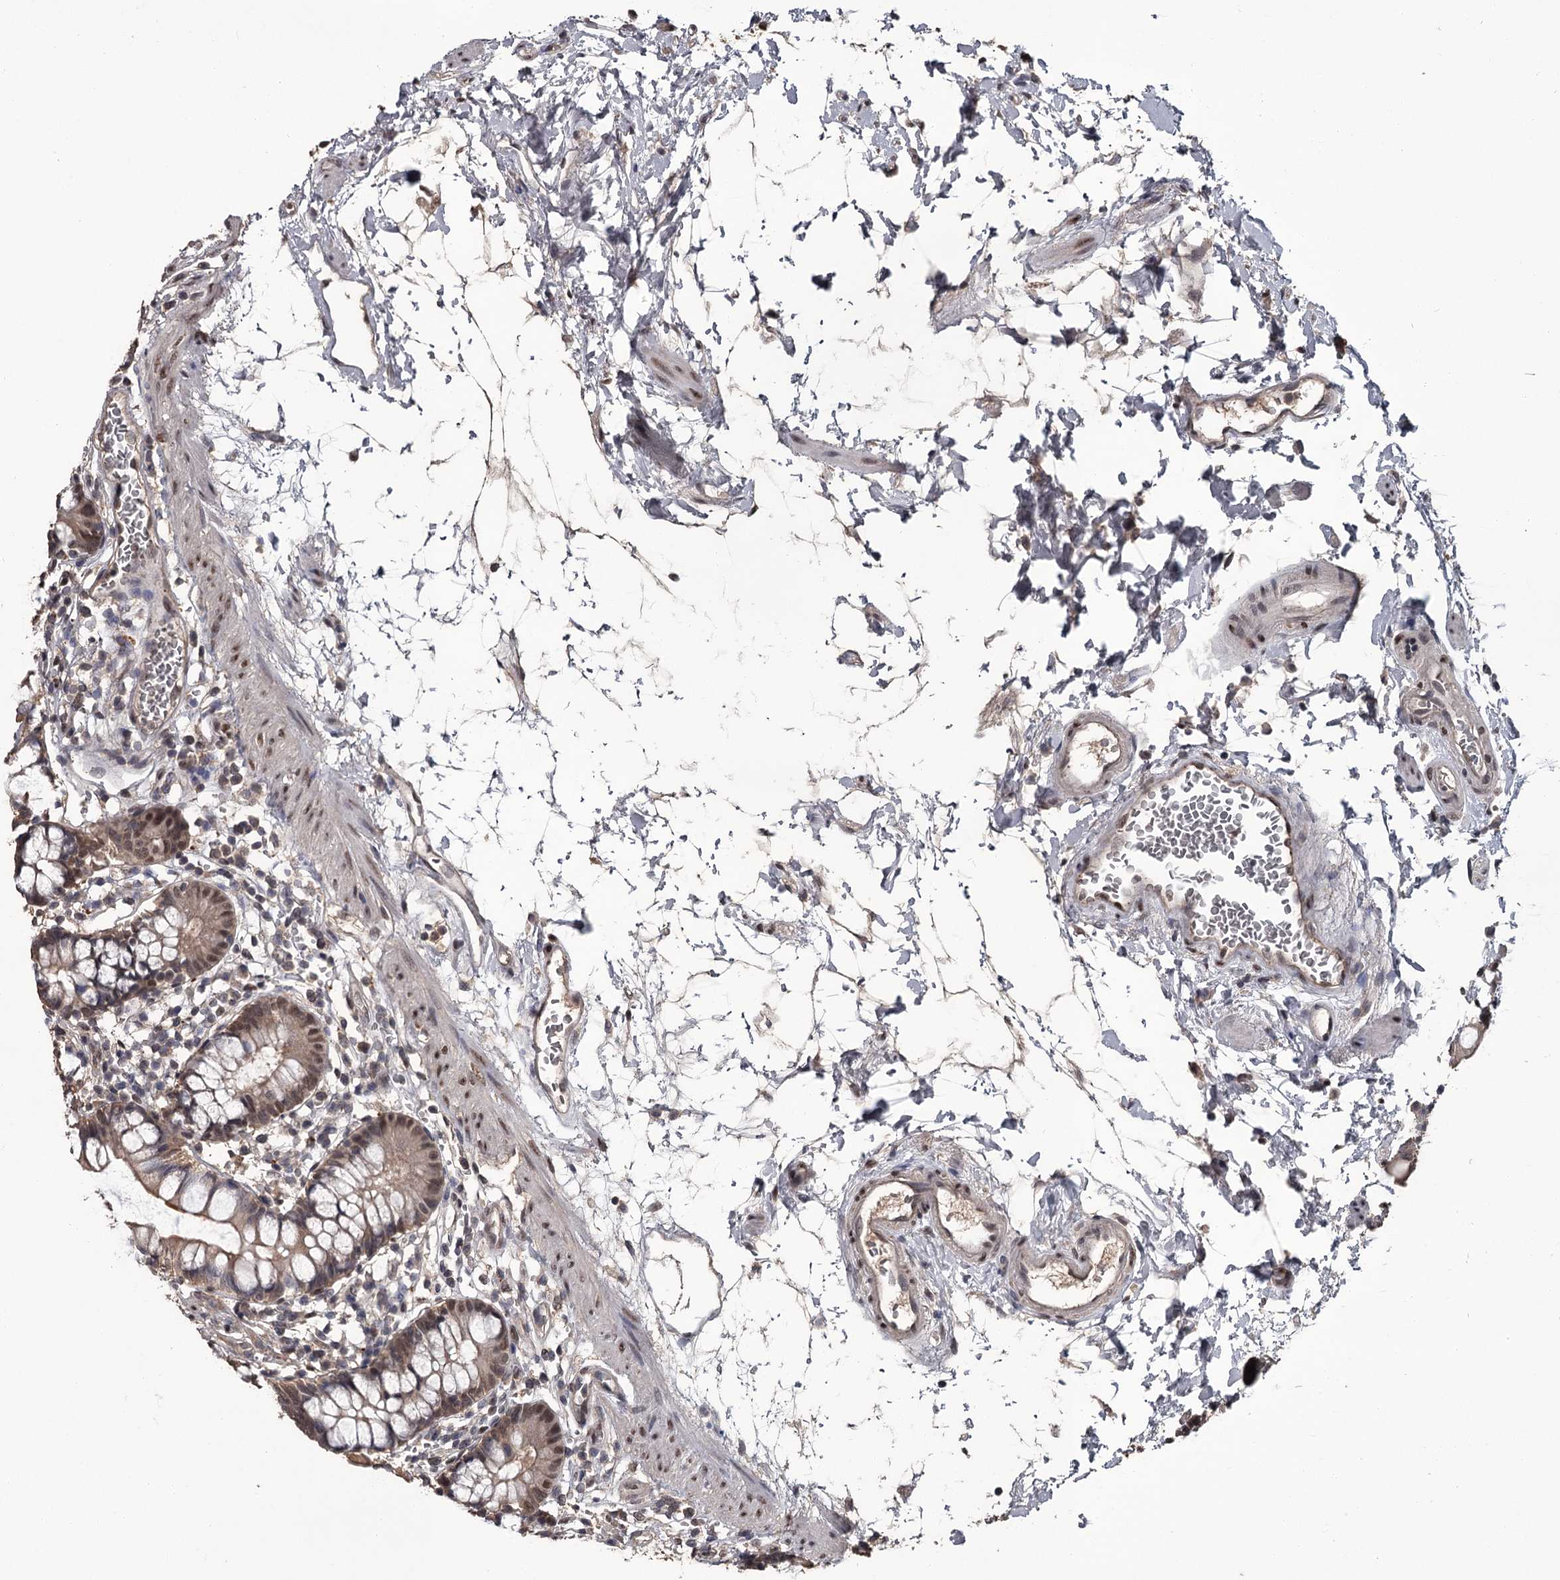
{"staining": {"intensity": "moderate", "quantity": "<25%", "location": "cytoplasmic/membranous,nuclear"}, "tissue": "small intestine", "cell_type": "Glandular cells", "image_type": "normal", "snomed": [{"axis": "morphology", "description": "Normal tissue, NOS"}, {"axis": "topography", "description": "Small intestine"}], "caption": "An immunohistochemistry micrograph of normal tissue is shown. Protein staining in brown highlights moderate cytoplasmic/membranous,nuclear positivity in small intestine within glandular cells. Ihc stains the protein in brown and the nuclei are stained blue.", "gene": "PRPF40B", "patient": {"sex": "female", "age": 84}}